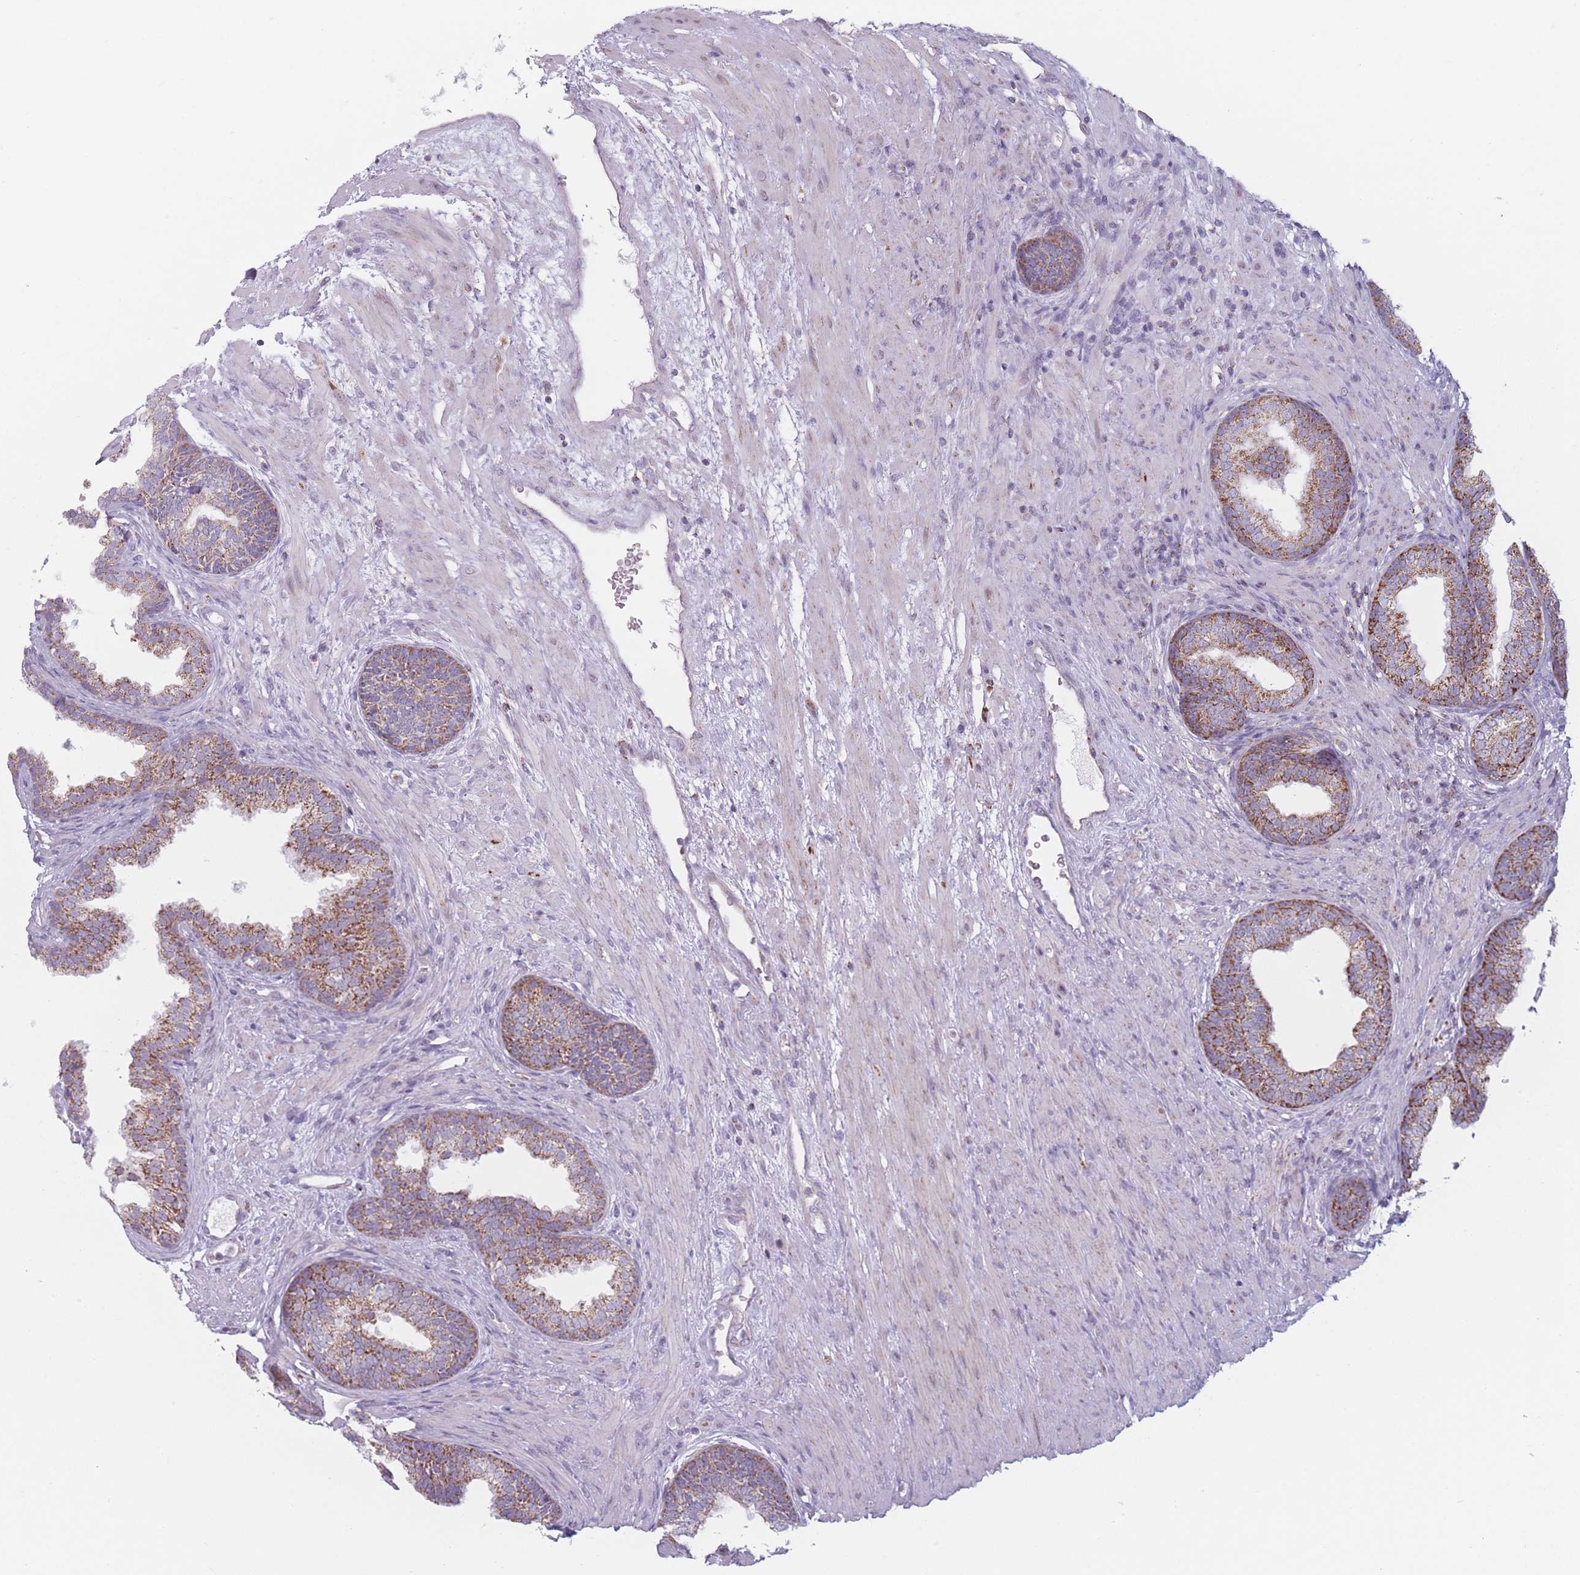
{"staining": {"intensity": "strong", "quantity": ">75%", "location": "cytoplasmic/membranous"}, "tissue": "prostate", "cell_type": "Glandular cells", "image_type": "normal", "snomed": [{"axis": "morphology", "description": "Normal tissue, NOS"}, {"axis": "topography", "description": "Prostate"}], "caption": "Immunohistochemical staining of unremarkable human prostate shows >75% levels of strong cytoplasmic/membranous protein positivity in approximately >75% of glandular cells.", "gene": "DCHS1", "patient": {"sex": "male", "age": 76}}